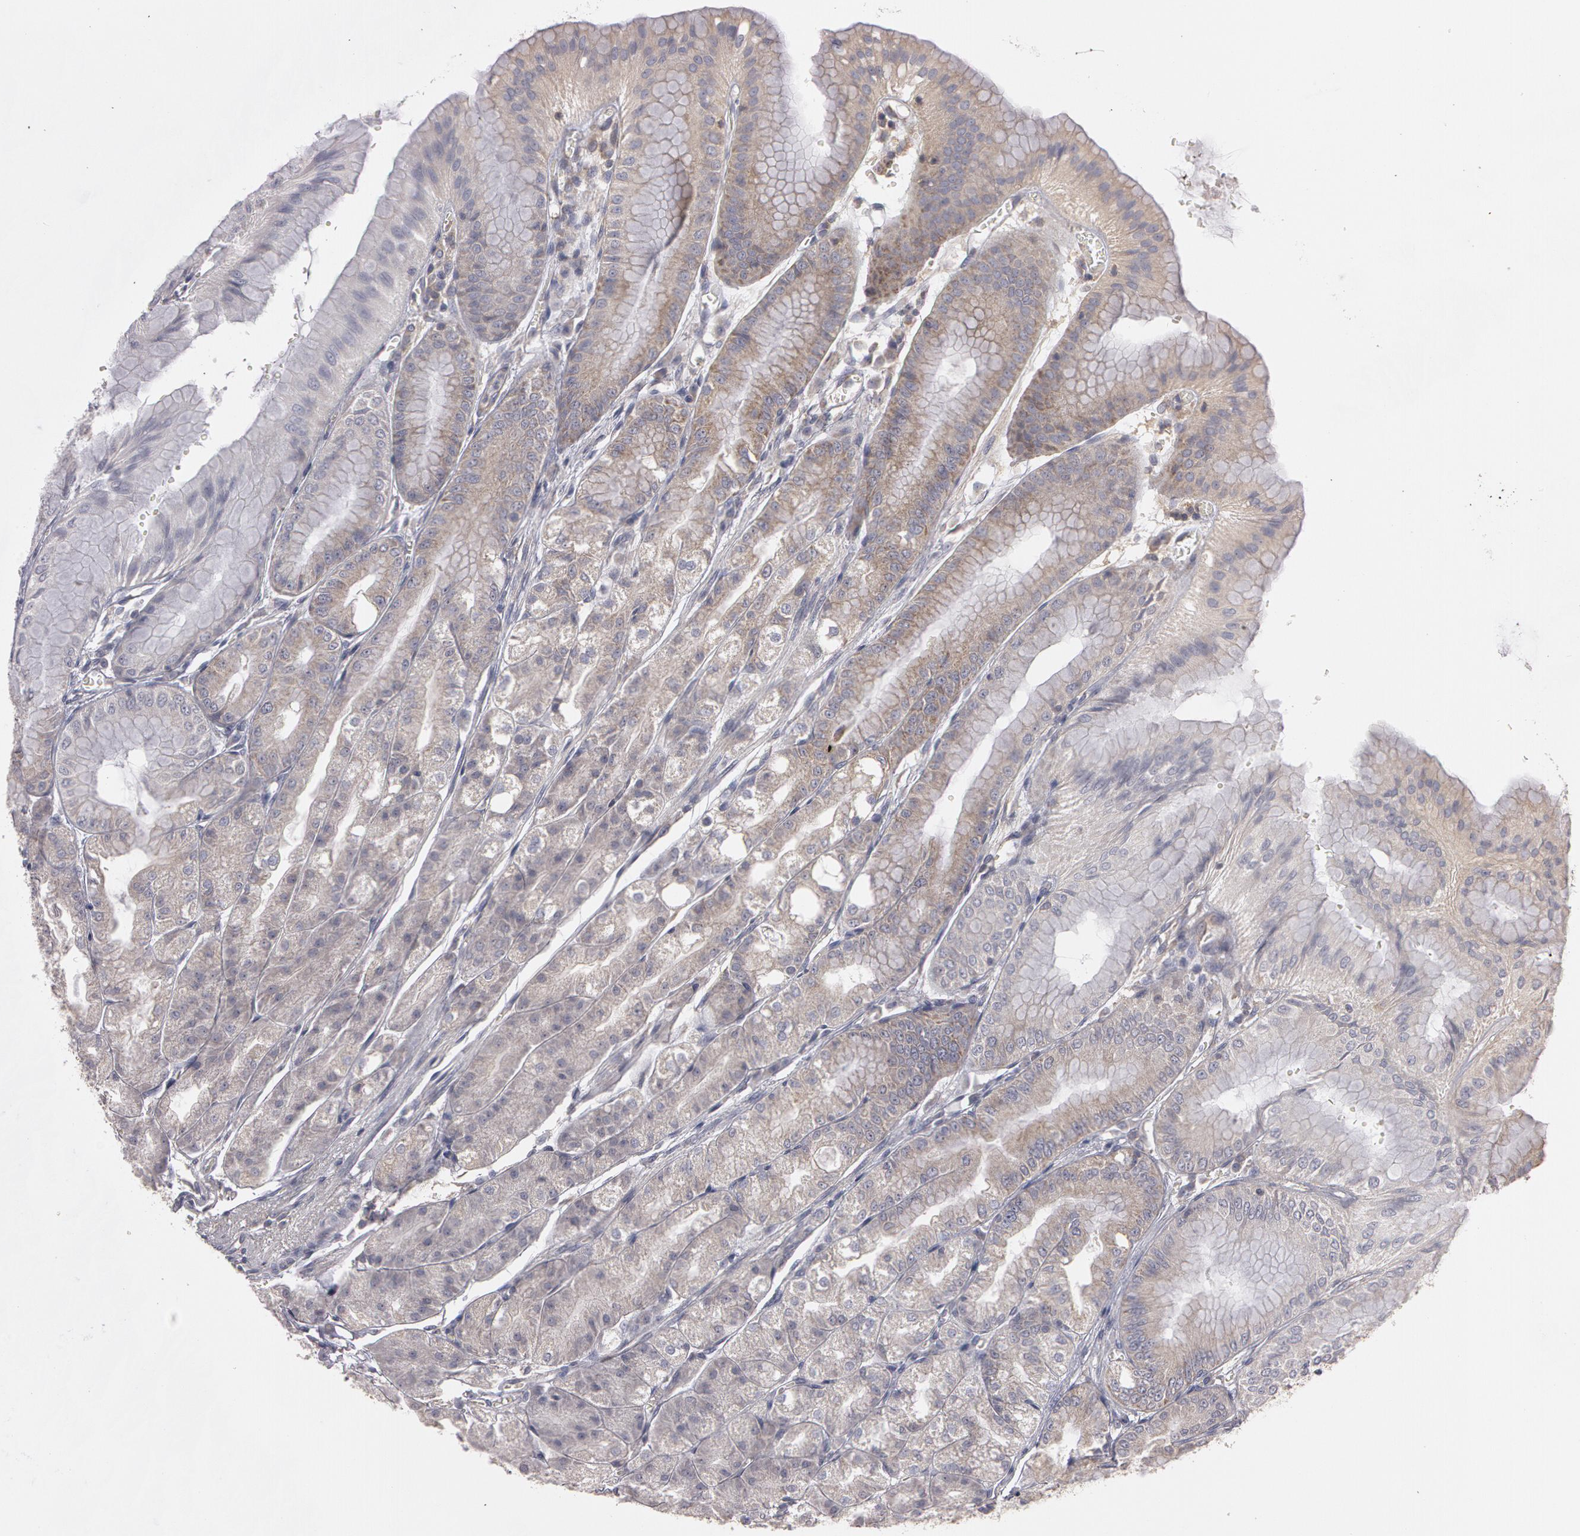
{"staining": {"intensity": "weak", "quantity": "<25%", "location": "cytoplasmic/membranous"}, "tissue": "stomach", "cell_type": "Glandular cells", "image_type": "normal", "snomed": [{"axis": "morphology", "description": "Normal tissue, NOS"}, {"axis": "topography", "description": "Stomach, lower"}], "caption": "A high-resolution image shows immunohistochemistry (IHC) staining of benign stomach, which reveals no significant positivity in glandular cells.", "gene": "NEK9", "patient": {"sex": "male", "age": 71}}